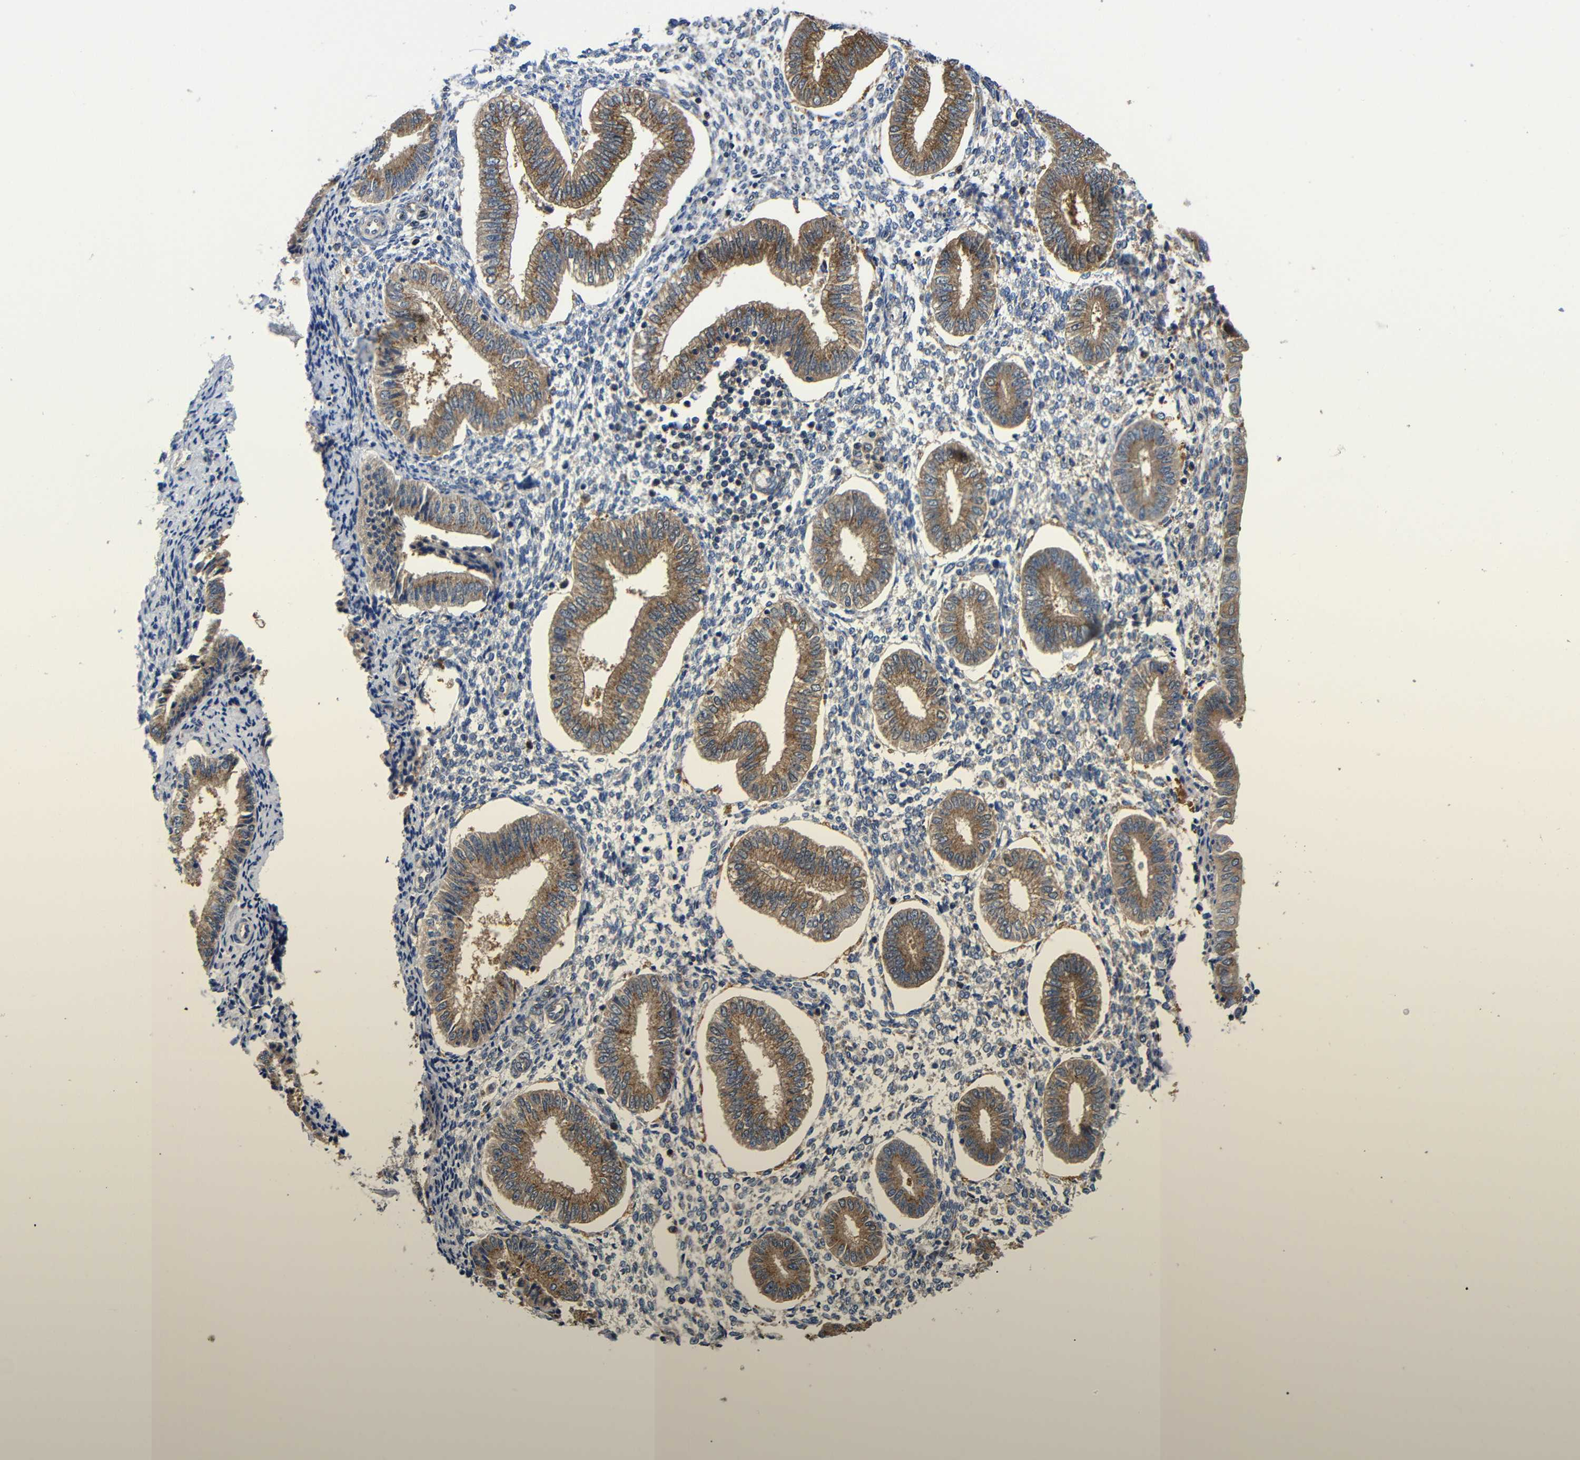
{"staining": {"intensity": "moderate", "quantity": "<25%", "location": "cytoplasmic/membranous"}, "tissue": "endometrium", "cell_type": "Cells in endometrial stroma", "image_type": "normal", "snomed": [{"axis": "morphology", "description": "Normal tissue, NOS"}, {"axis": "topography", "description": "Endometrium"}], "caption": "A histopathology image showing moderate cytoplasmic/membranous staining in approximately <25% of cells in endometrial stroma in unremarkable endometrium, as visualized by brown immunohistochemical staining.", "gene": "LRRCC1", "patient": {"sex": "female", "age": 50}}